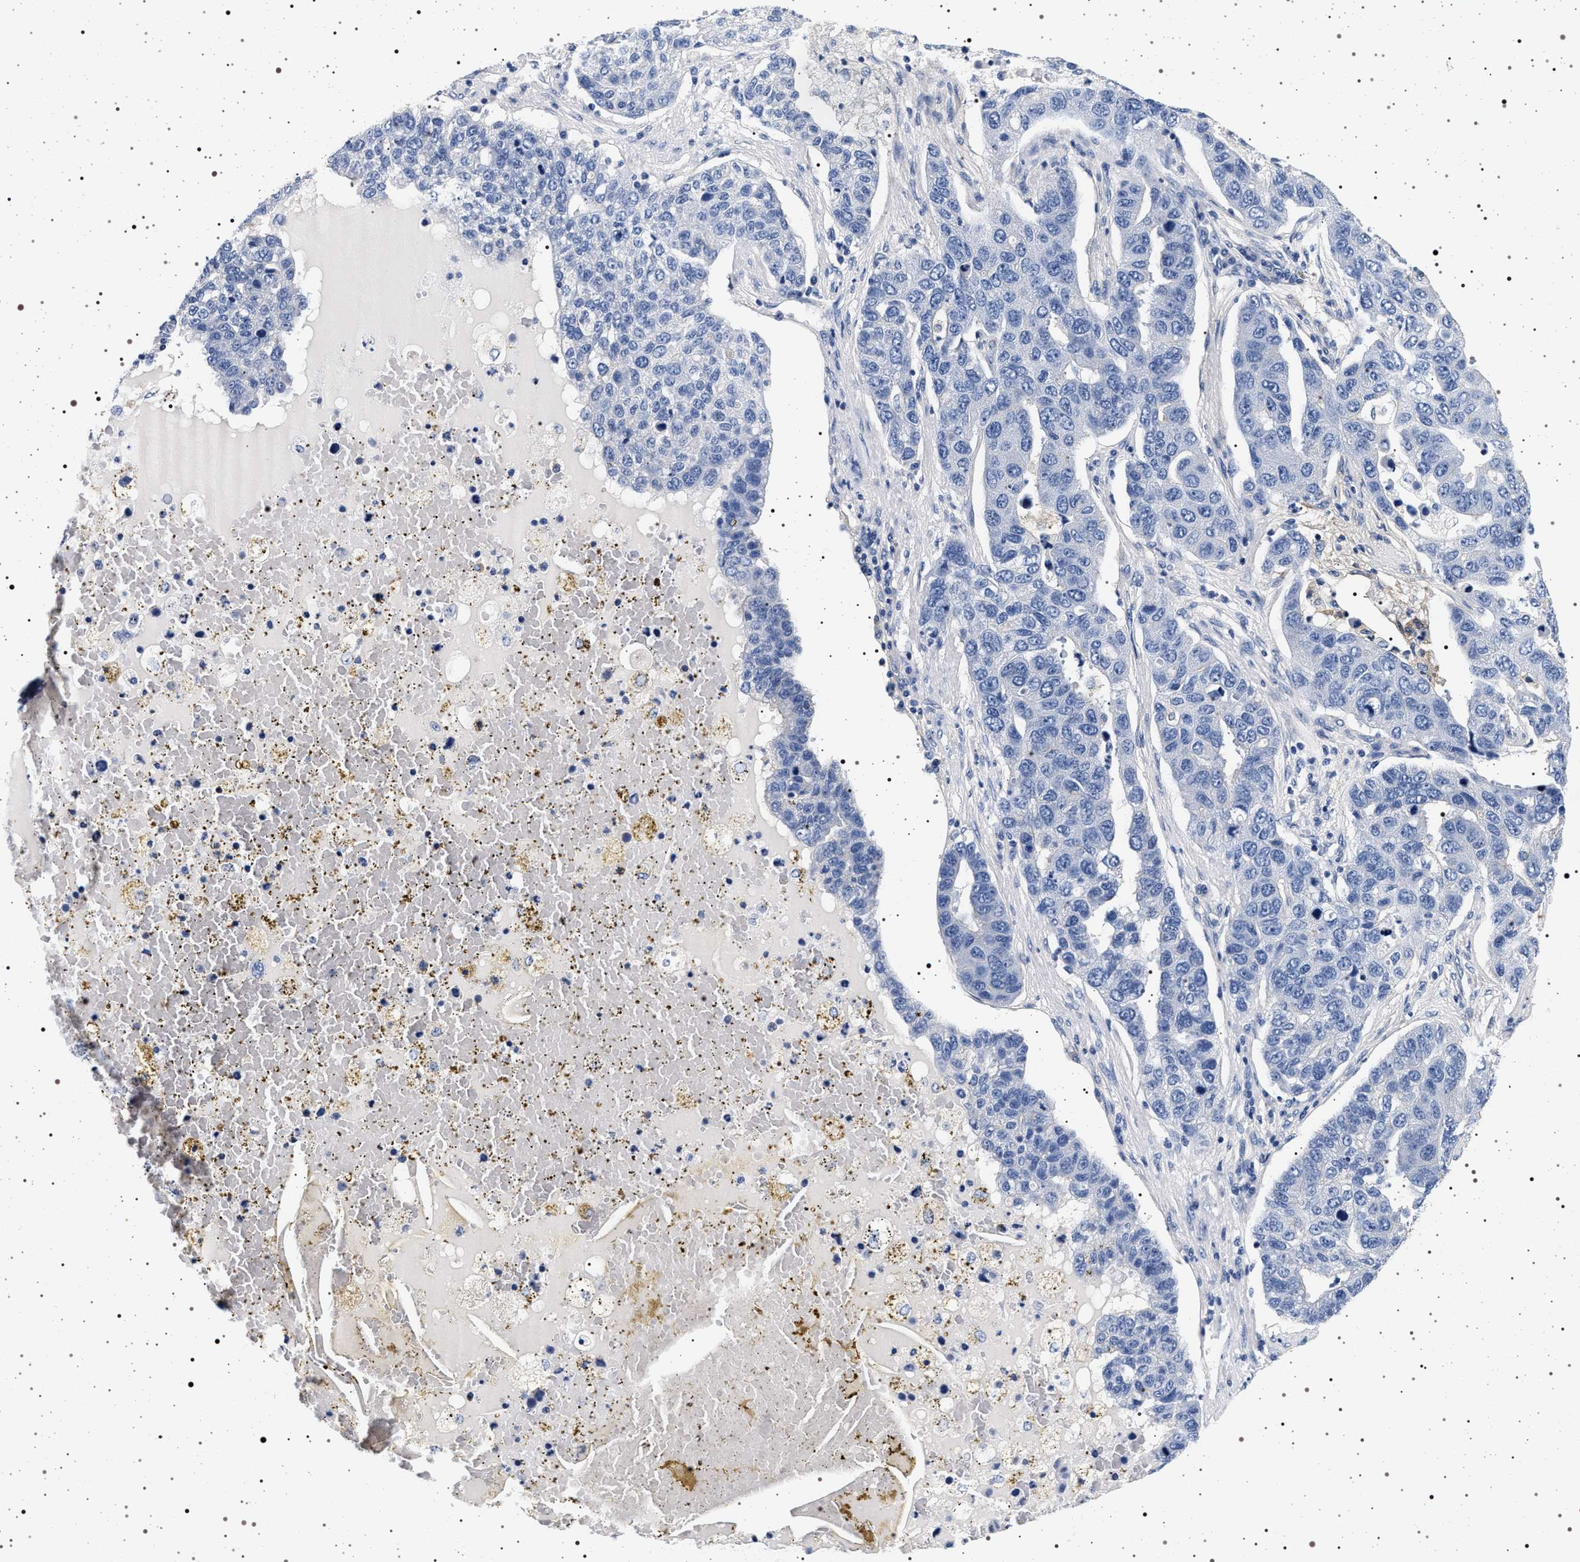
{"staining": {"intensity": "negative", "quantity": "none", "location": "none"}, "tissue": "pancreatic cancer", "cell_type": "Tumor cells", "image_type": "cancer", "snomed": [{"axis": "morphology", "description": "Adenocarcinoma, NOS"}, {"axis": "topography", "description": "Pancreas"}], "caption": "Tumor cells are negative for brown protein staining in adenocarcinoma (pancreatic).", "gene": "HSD17B1", "patient": {"sex": "female", "age": 61}}